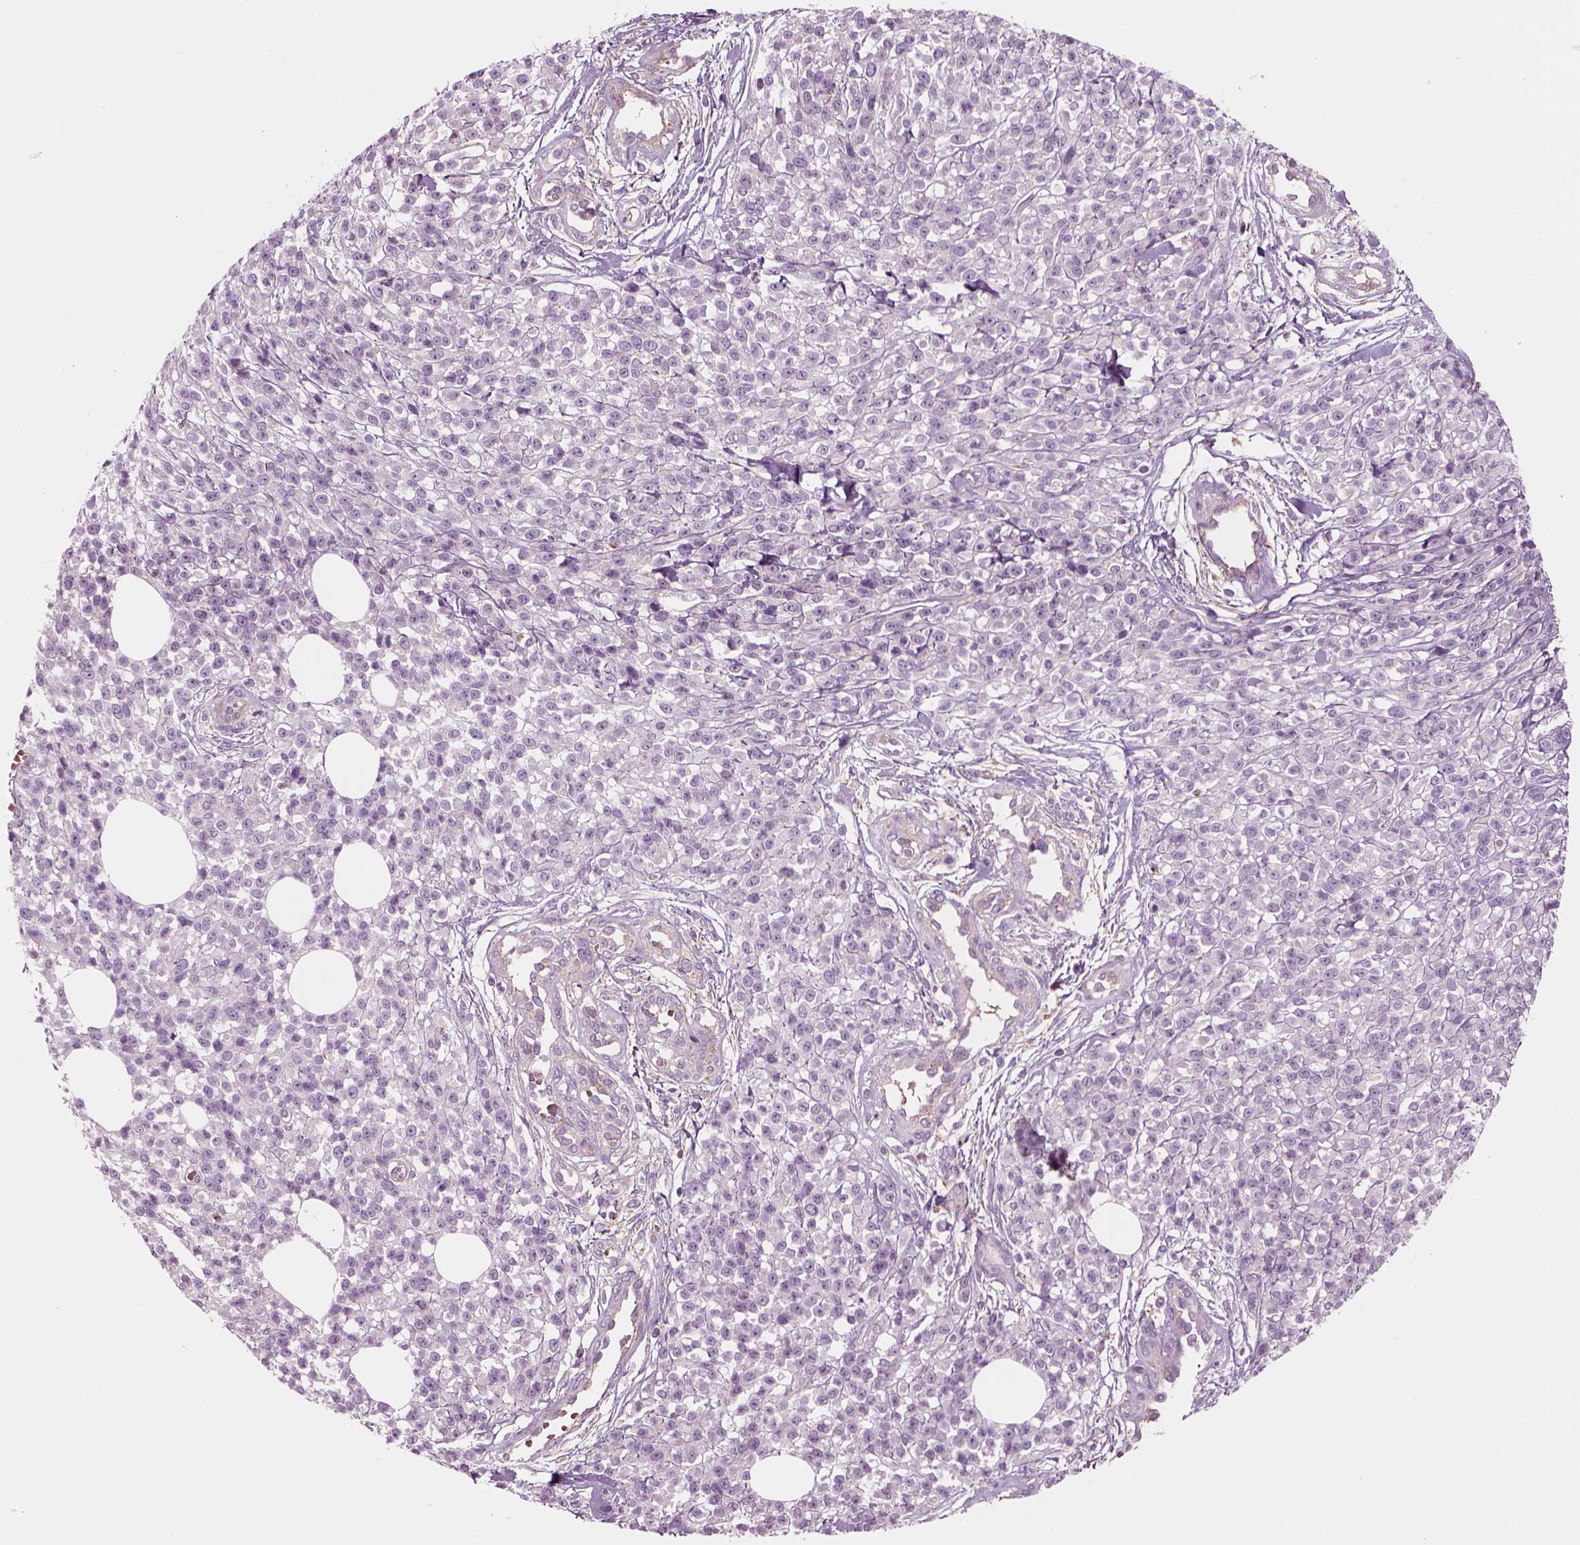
{"staining": {"intensity": "negative", "quantity": "none", "location": "none"}, "tissue": "melanoma", "cell_type": "Tumor cells", "image_type": "cancer", "snomed": [{"axis": "morphology", "description": "Malignant melanoma, NOS"}, {"axis": "topography", "description": "Skin"}, {"axis": "topography", "description": "Skin of trunk"}], "caption": "Protein analysis of melanoma exhibits no significant staining in tumor cells.", "gene": "SLC2A3", "patient": {"sex": "male", "age": 74}}